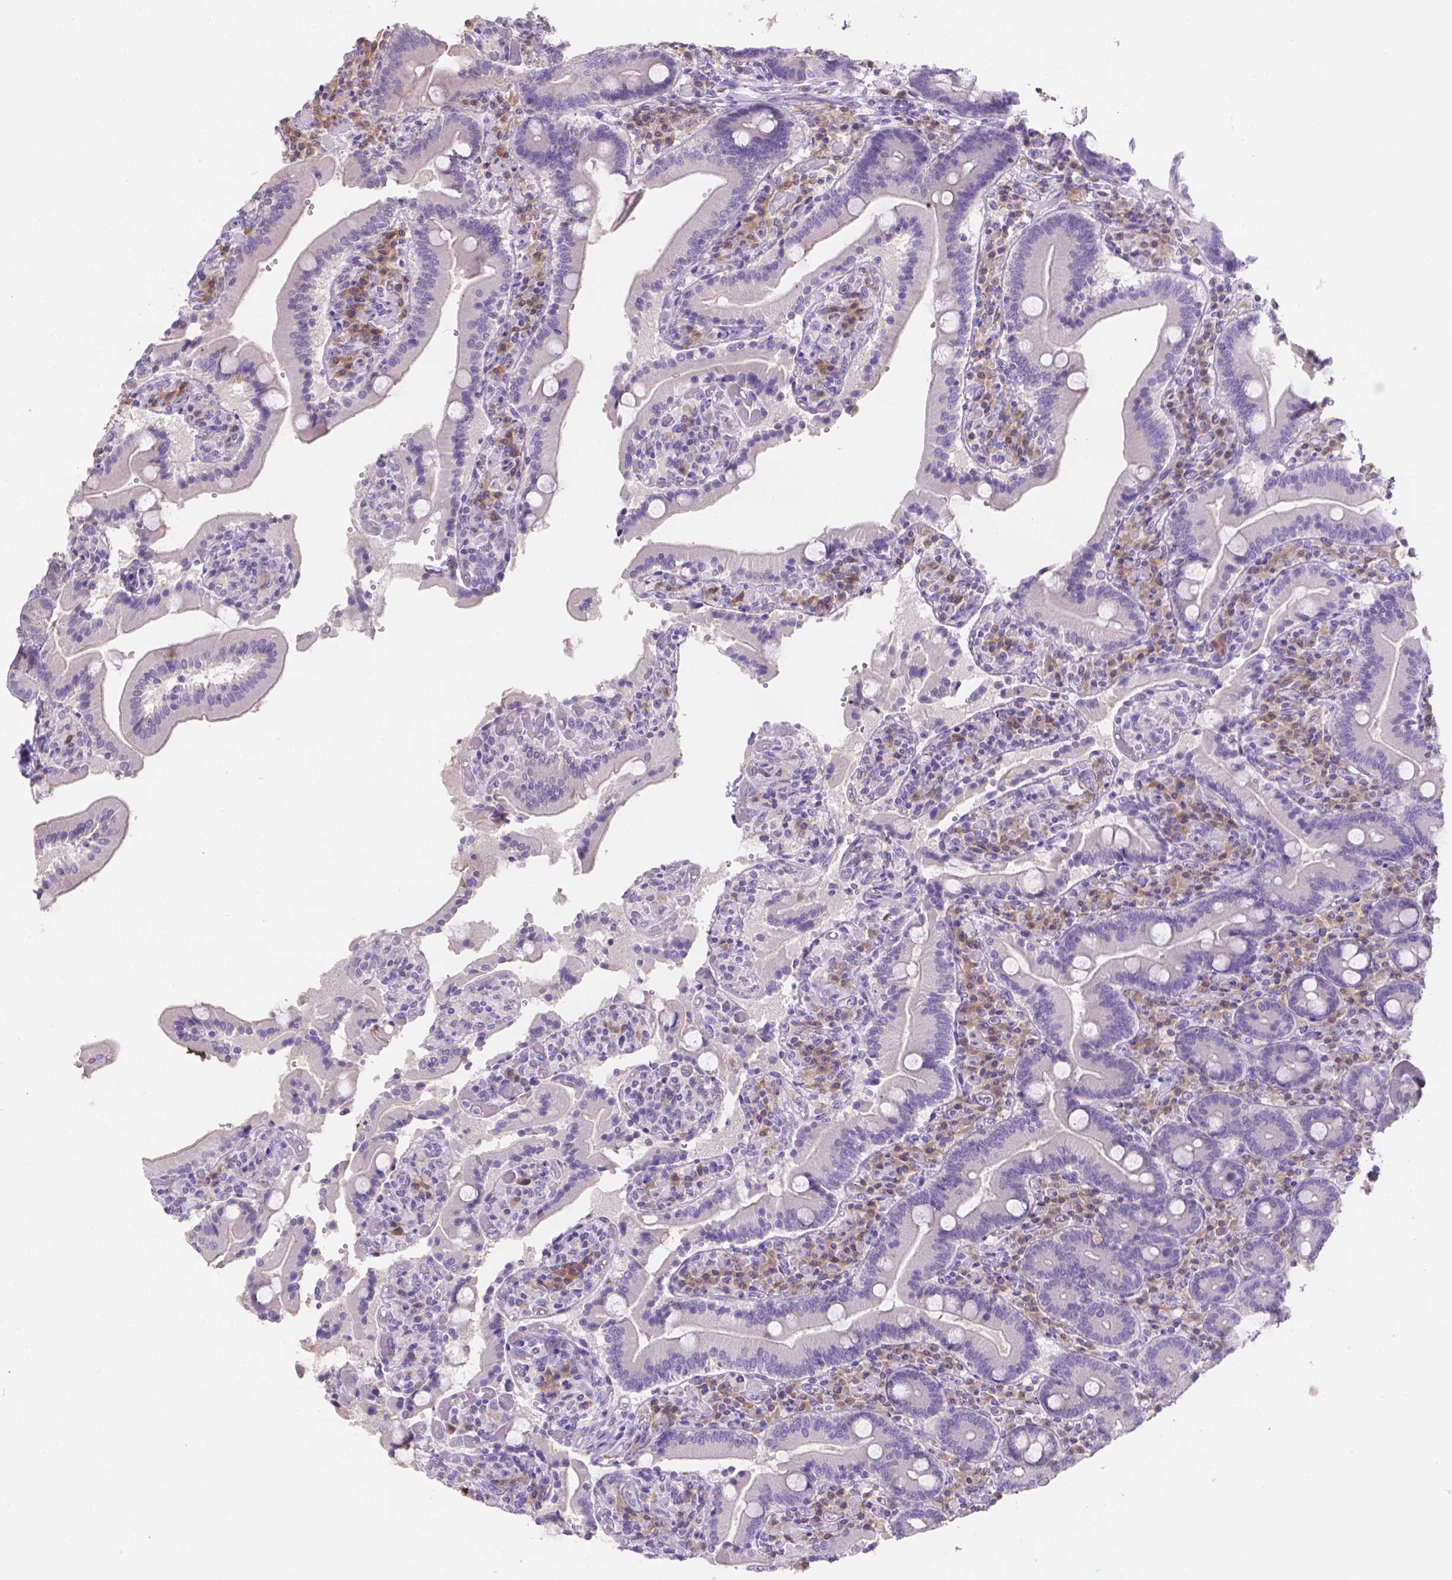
{"staining": {"intensity": "negative", "quantity": "none", "location": "none"}, "tissue": "duodenum", "cell_type": "Glandular cells", "image_type": "normal", "snomed": [{"axis": "morphology", "description": "Normal tissue, NOS"}, {"axis": "topography", "description": "Duodenum"}], "caption": "Protein analysis of benign duodenum demonstrates no significant expression in glandular cells. (Stains: DAB (3,3'-diaminobenzidine) IHC with hematoxylin counter stain, Microscopy: brightfield microscopy at high magnification).", "gene": "CD96", "patient": {"sex": "female", "age": 62}}